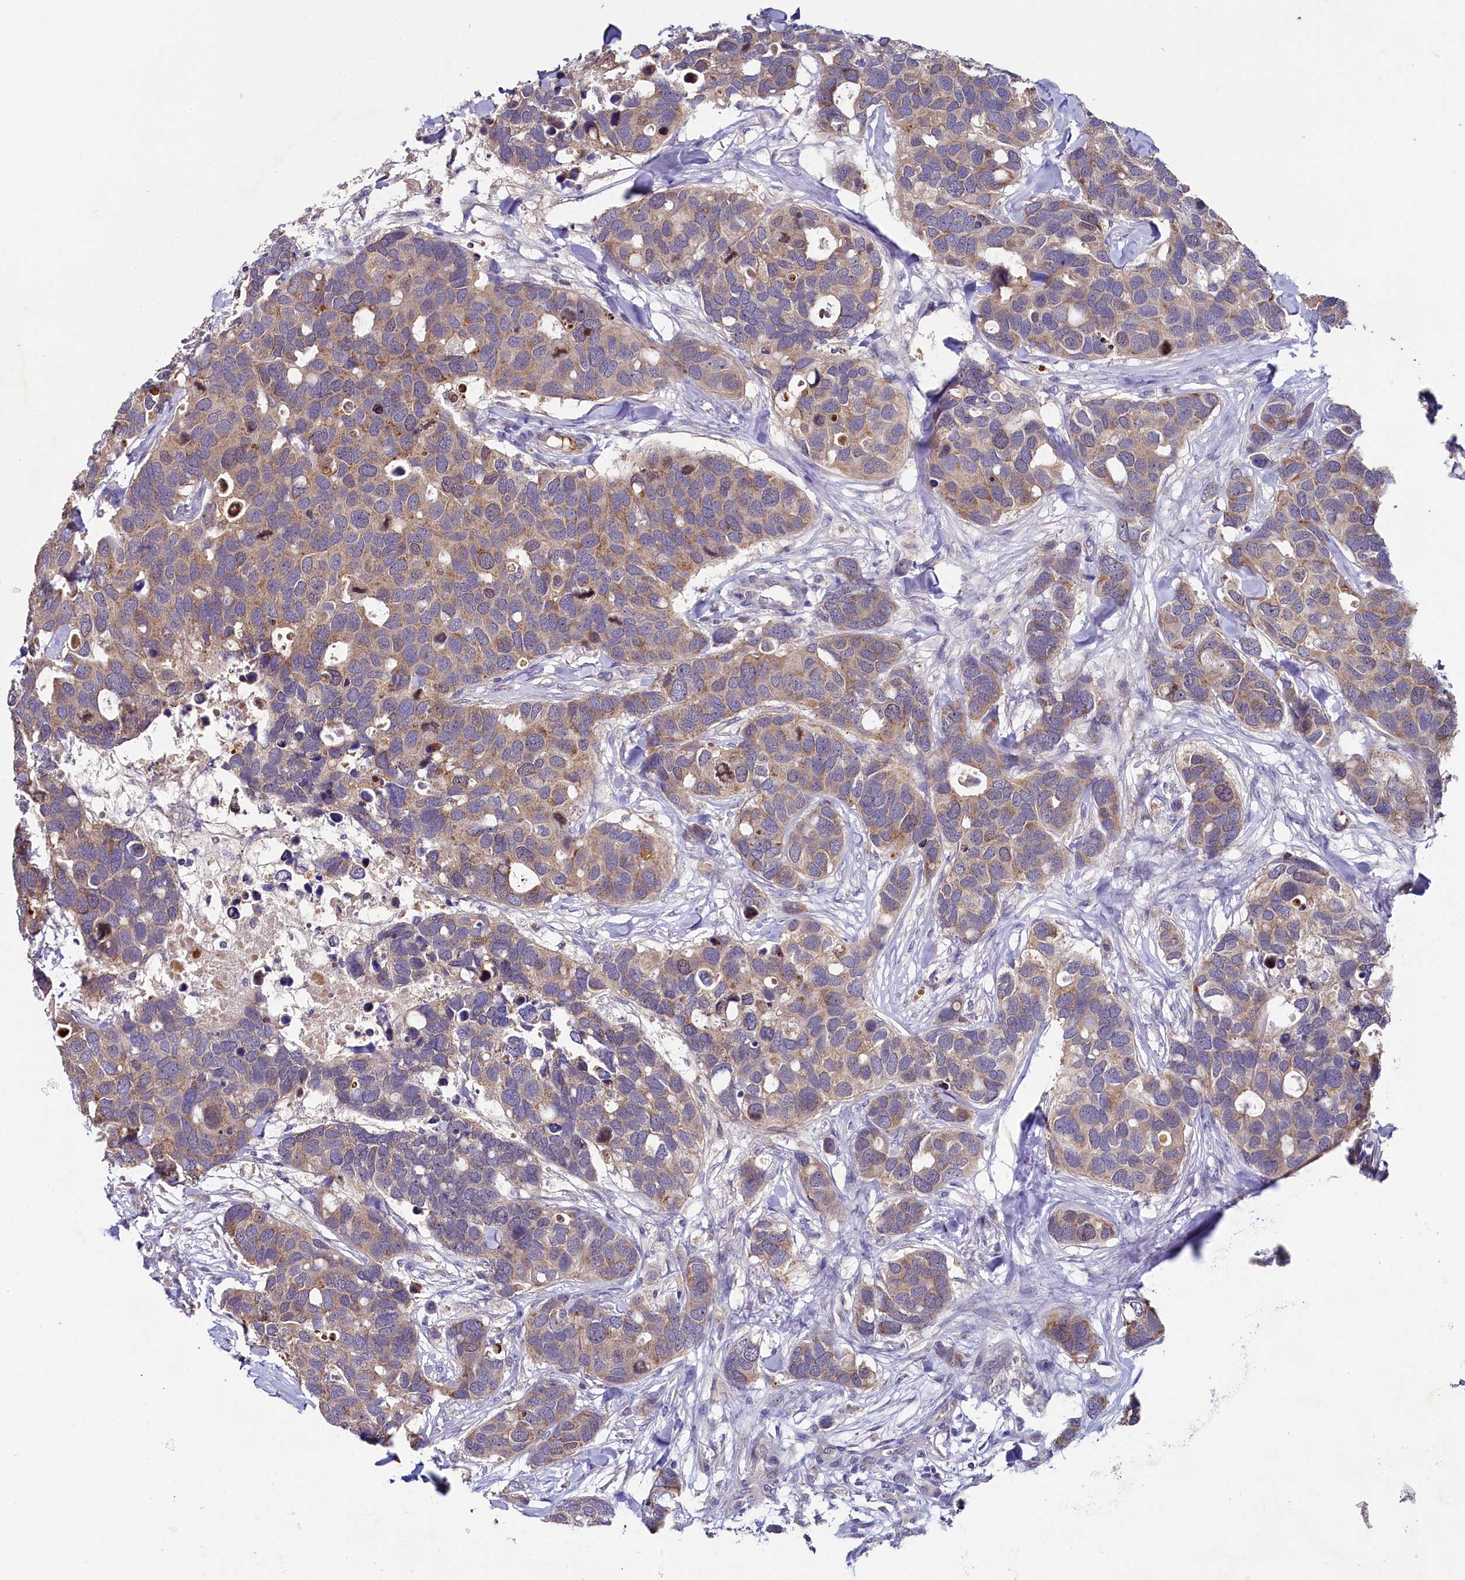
{"staining": {"intensity": "weak", "quantity": ">75%", "location": "cytoplasmic/membranous,nuclear"}, "tissue": "breast cancer", "cell_type": "Tumor cells", "image_type": "cancer", "snomed": [{"axis": "morphology", "description": "Duct carcinoma"}, {"axis": "topography", "description": "Breast"}], "caption": "High-magnification brightfield microscopy of breast cancer stained with DAB (3,3'-diaminobenzidine) (brown) and counterstained with hematoxylin (blue). tumor cells exhibit weak cytoplasmic/membranous and nuclear expression is present in about>75% of cells.", "gene": "SPINK9", "patient": {"sex": "female", "age": 83}}